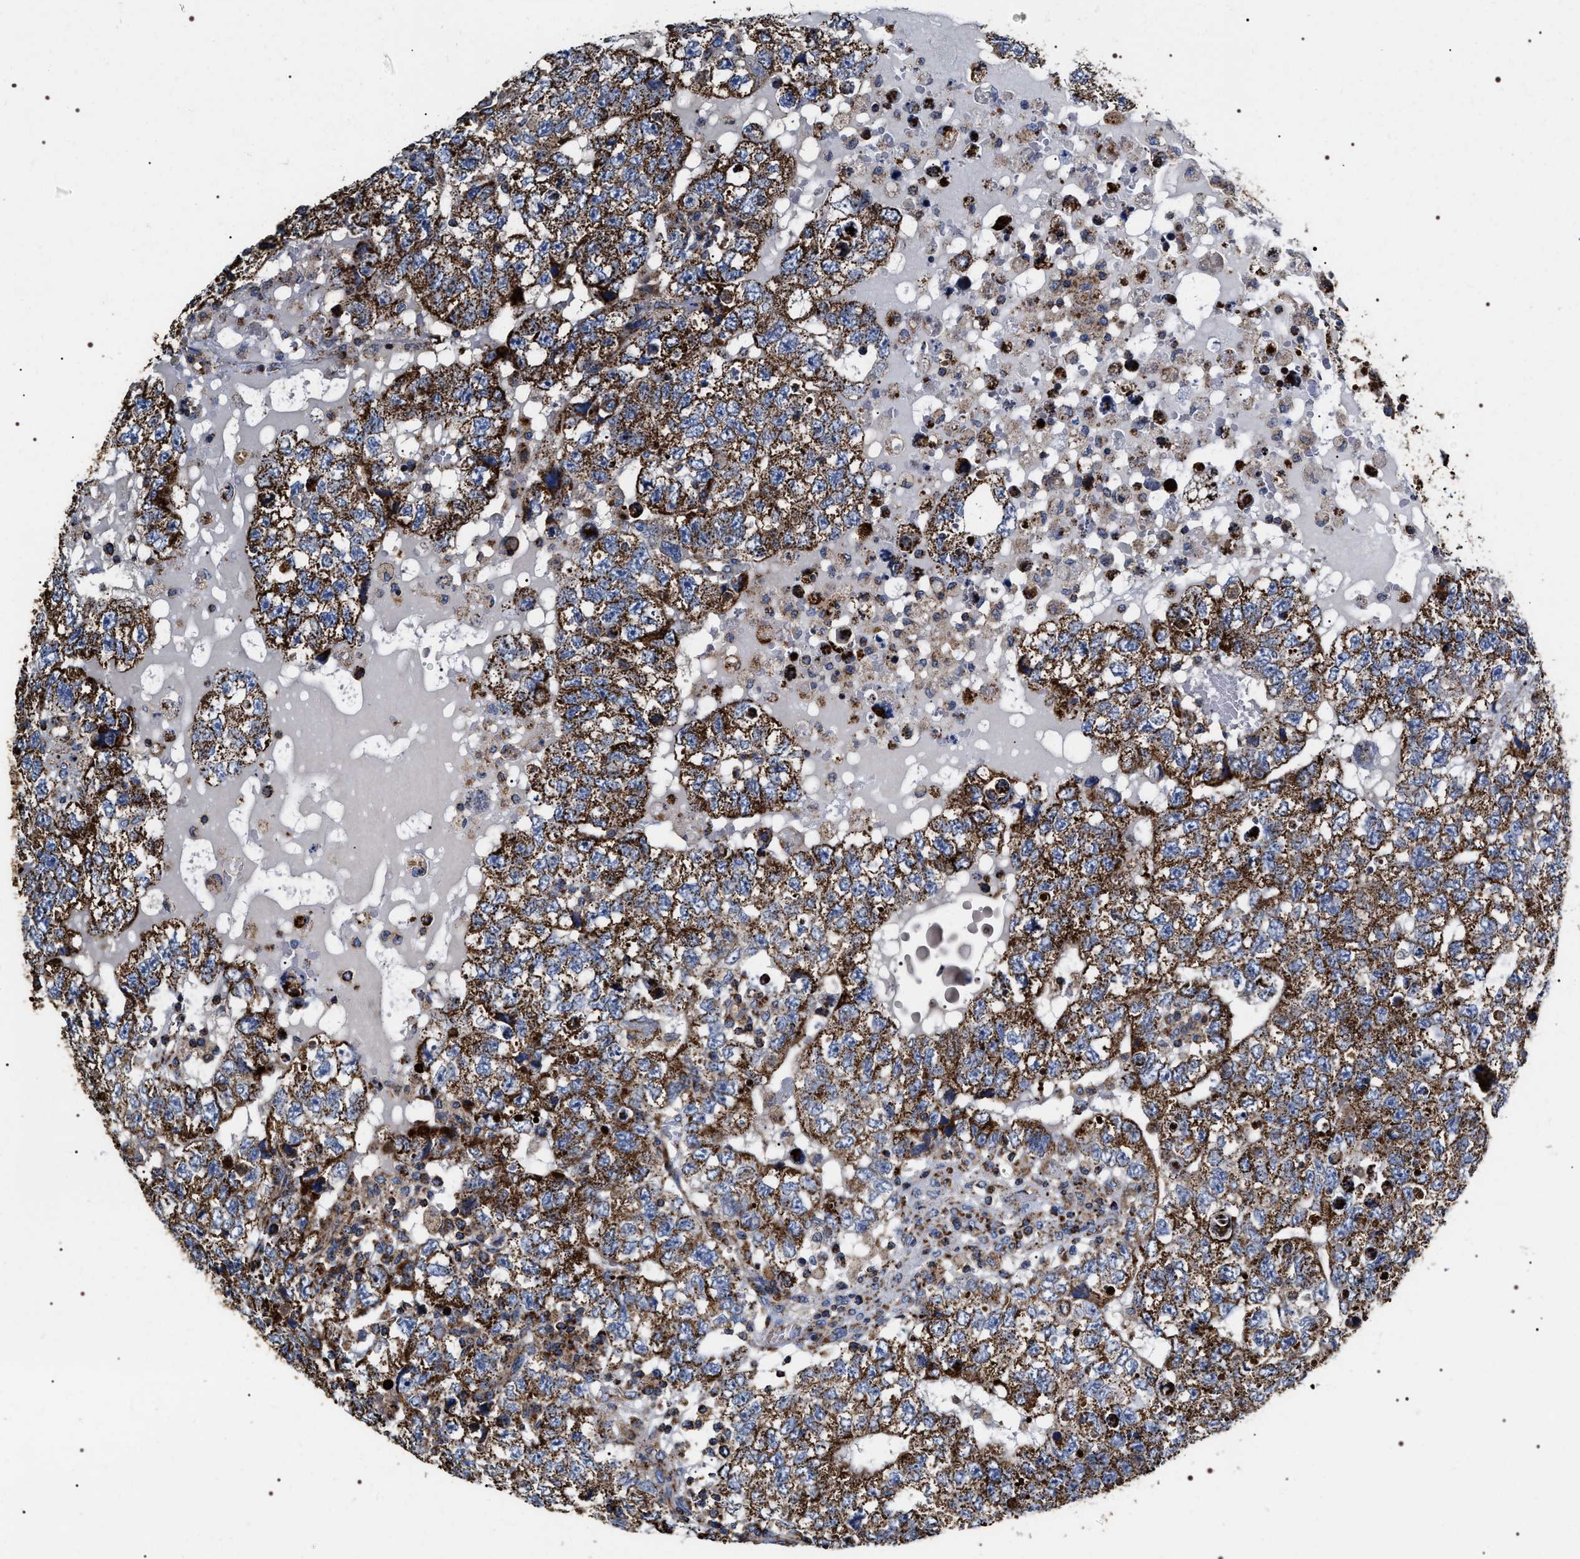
{"staining": {"intensity": "strong", "quantity": ">75%", "location": "cytoplasmic/membranous"}, "tissue": "testis cancer", "cell_type": "Tumor cells", "image_type": "cancer", "snomed": [{"axis": "morphology", "description": "Carcinoma, Embryonal, NOS"}, {"axis": "topography", "description": "Testis"}], "caption": "Approximately >75% of tumor cells in human testis cancer display strong cytoplasmic/membranous protein expression as visualized by brown immunohistochemical staining.", "gene": "COG5", "patient": {"sex": "male", "age": 36}}